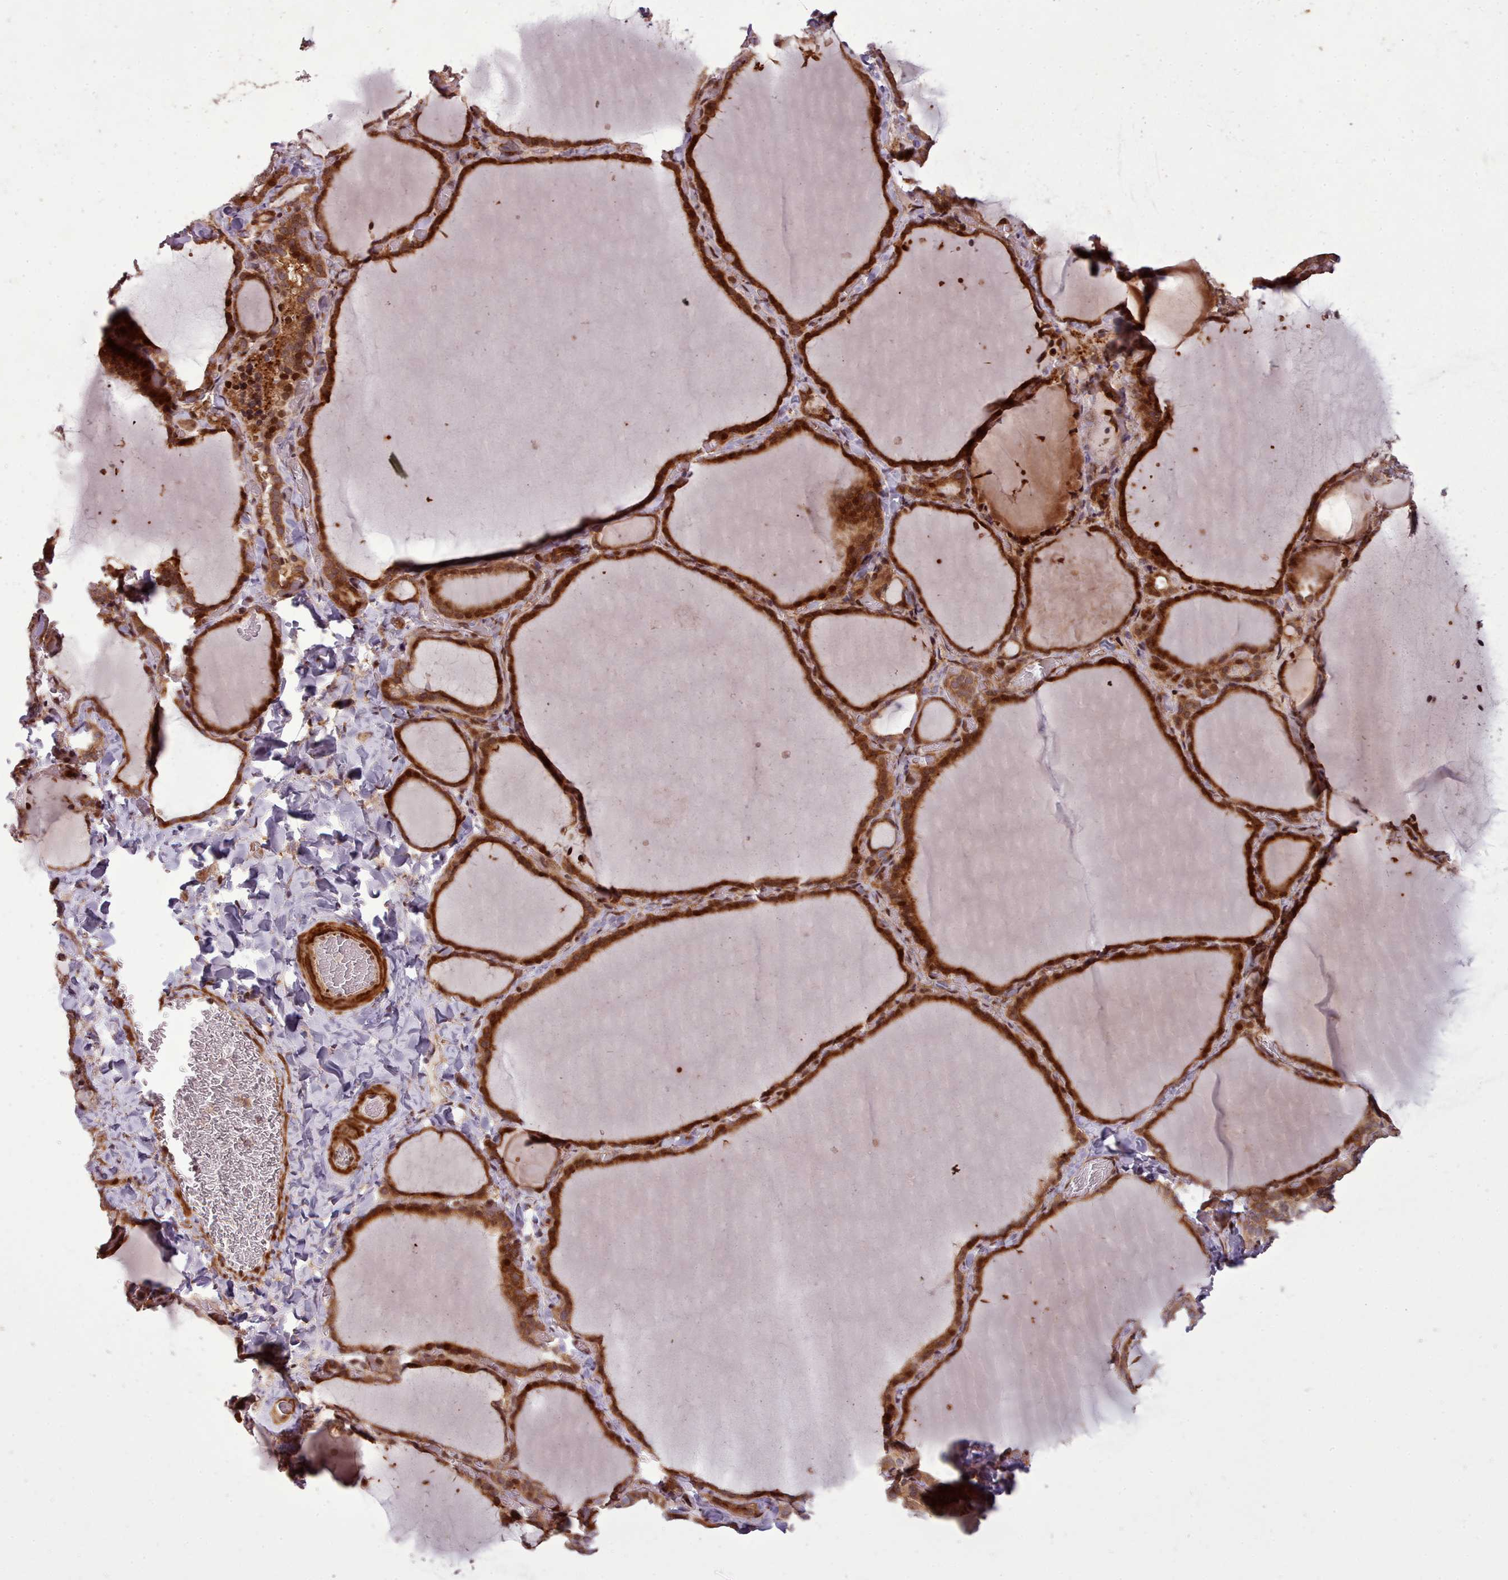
{"staining": {"intensity": "strong", "quantity": ">75%", "location": "cytoplasmic/membranous,nuclear"}, "tissue": "thyroid gland", "cell_type": "Glandular cells", "image_type": "normal", "snomed": [{"axis": "morphology", "description": "Normal tissue, NOS"}, {"axis": "topography", "description": "Thyroid gland"}], "caption": "Brown immunohistochemical staining in benign human thyroid gland shows strong cytoplasmic/membranous,nuclear positivity in approximately >75% of glandular cells. The protein of interest is shown in brown color, while the nuclei are stained blue.", "gene": "NLRP7", "patient": {"sex": "female", "age": 22}}